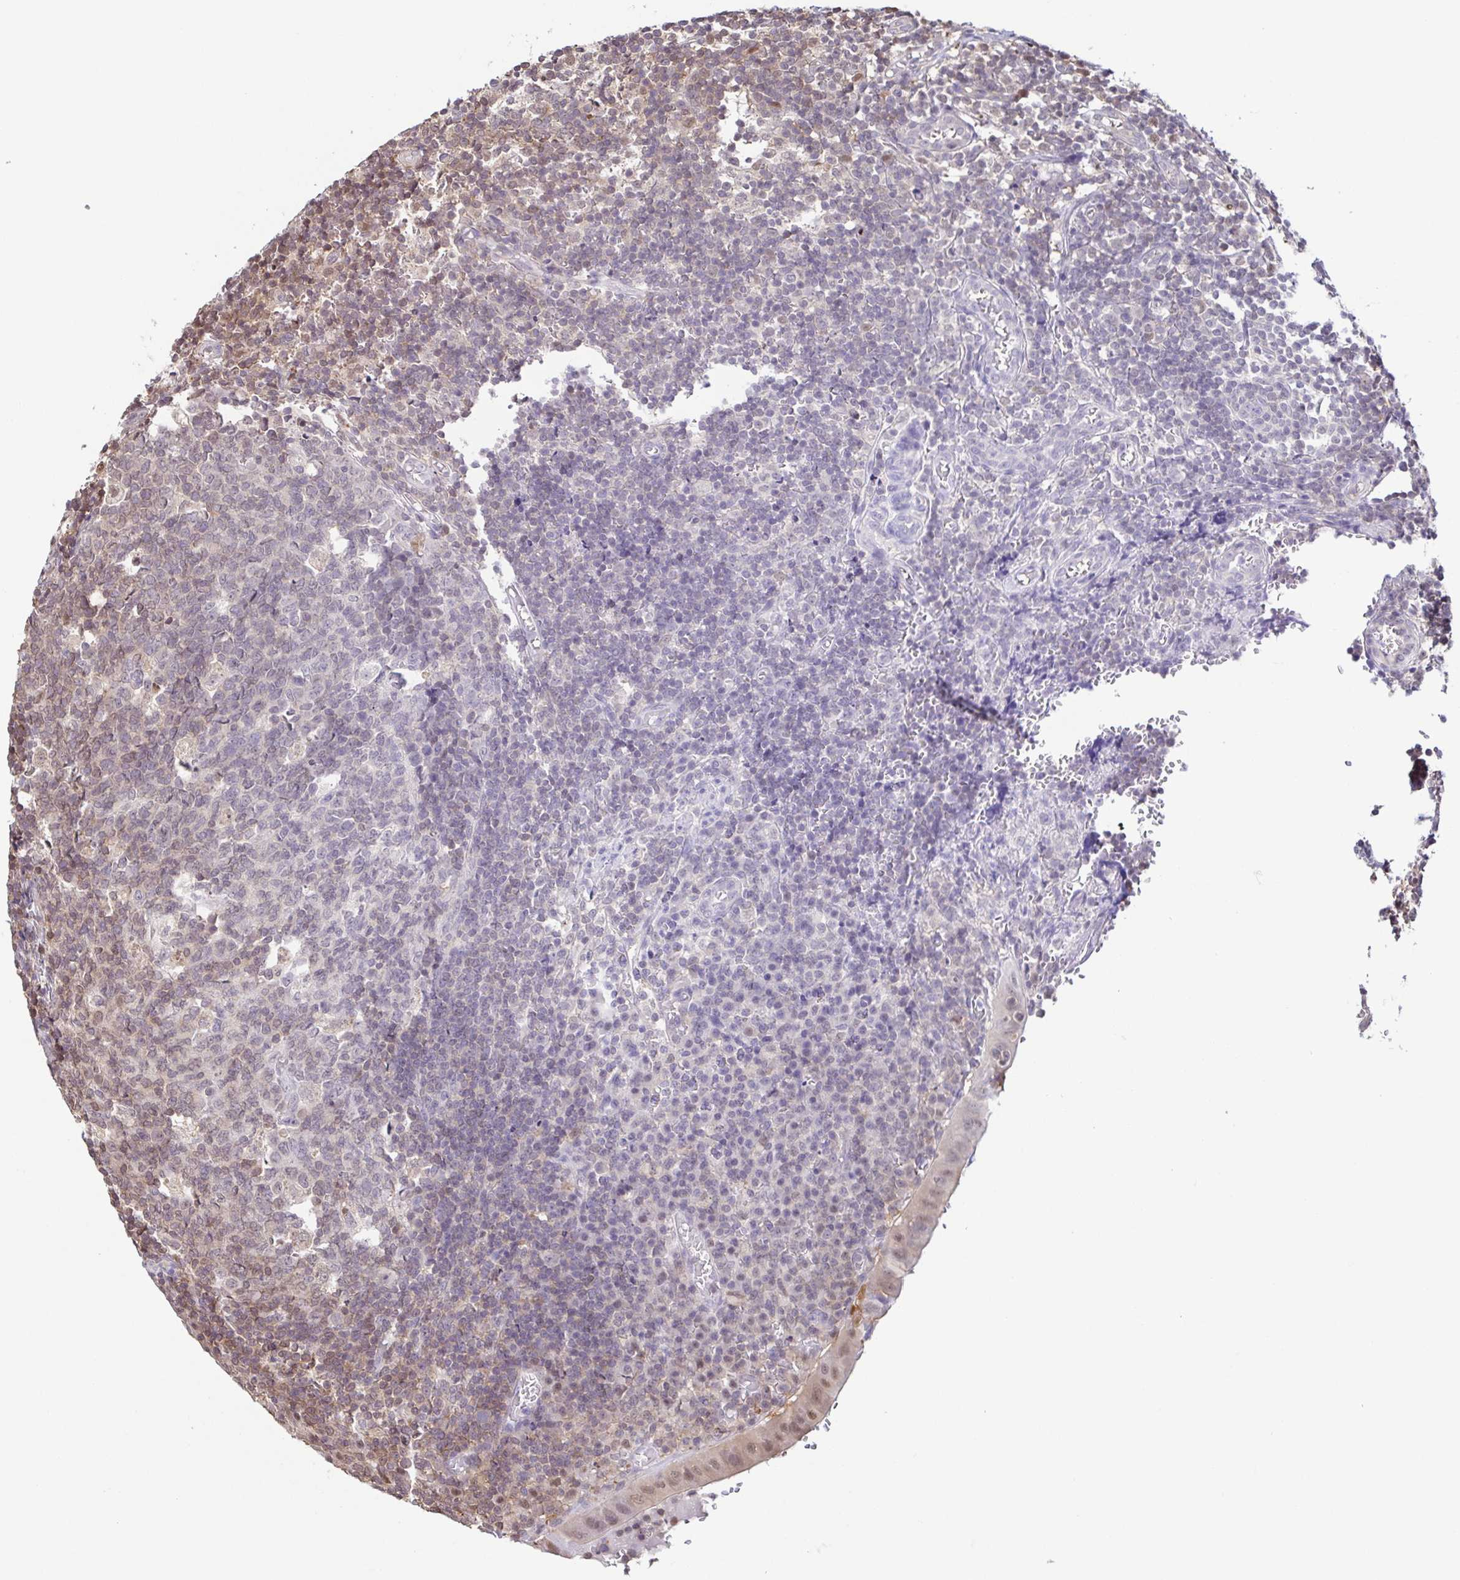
{"staining": {"intensity": "weak", "quantity": "<25%", "location": "nuclear"}, "tissue": "appendix", "cell_type": "Glandular cells", "image_type": "normal", "snomed": [{"axis": "morphology", "description": "Normal tissue, NOS"}, {"axis": "topography", "description": "Appendix"}], "caption": "DAB (3,3'-diaminobenzidine) immunohistochemical staining of normal human appendix reveals no significant expression in glandular cells. (Immunohistochemistry, brightfield microscopy, high magnification).", "gene": "PSMB9", "patient": {"sex": "male", "age": 18}}